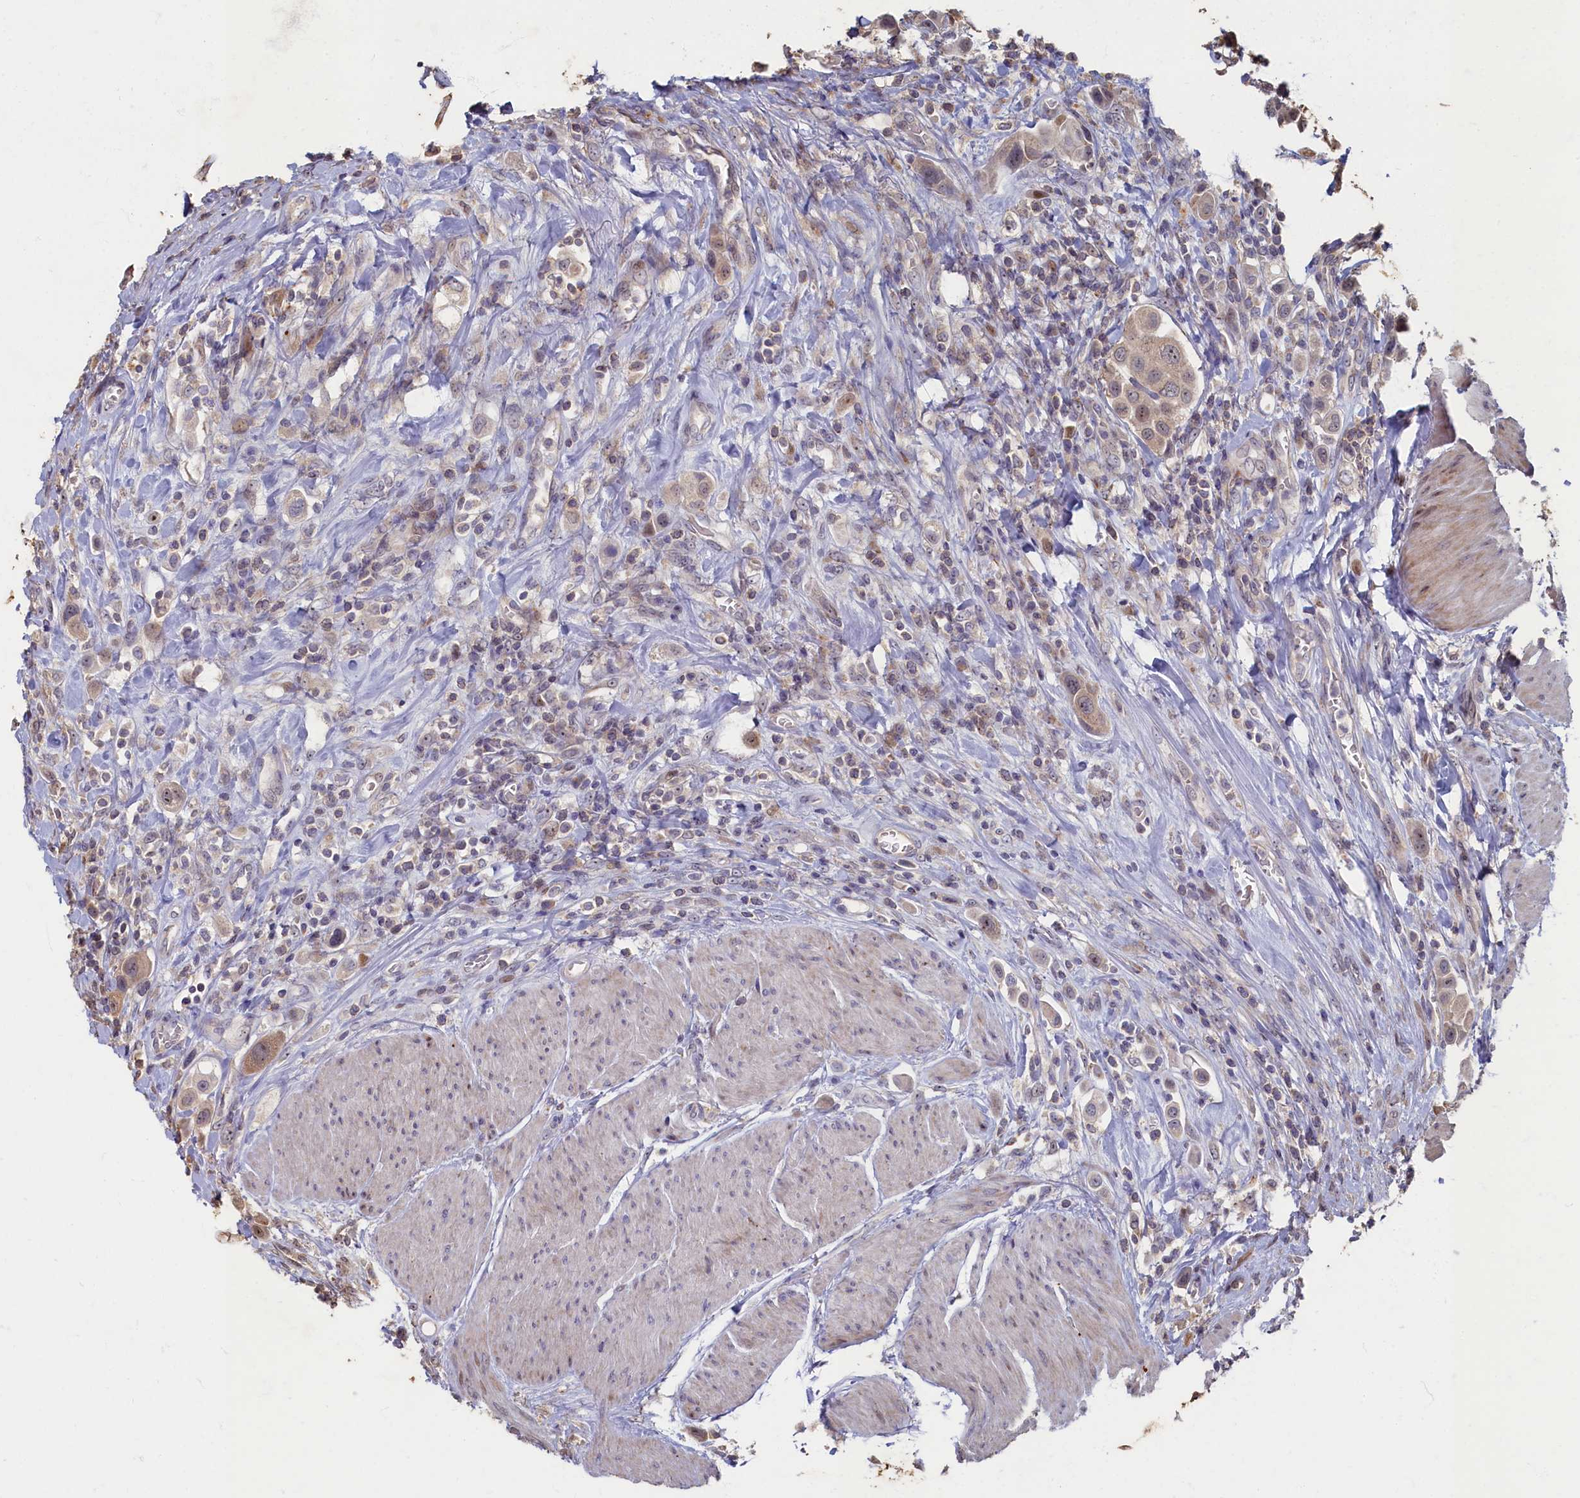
{"staining": {"intensity": "weak", "quantity": "25%-75%", "location": "cytoplasmic/membranous,nuclear"}, "tissue": "urothelial cancer", "cell_type": "Tumor cells", "image_type": "cancer", "snomed": [{"axis": "morphology", "description": "Urothelial carcinoma, High grade"}, {"axis": "topography", "description": "Urinary bladder"}], "caption": "A micrograph showing weak cytoplasmic/membranous and nuclear positivity in about 25%-75% of tumor cells in urothelial cancer, as visualized by brown immunohistochemical staining.", "gene": "HUNK", "patient": {"sex": "male", "age": 50}}